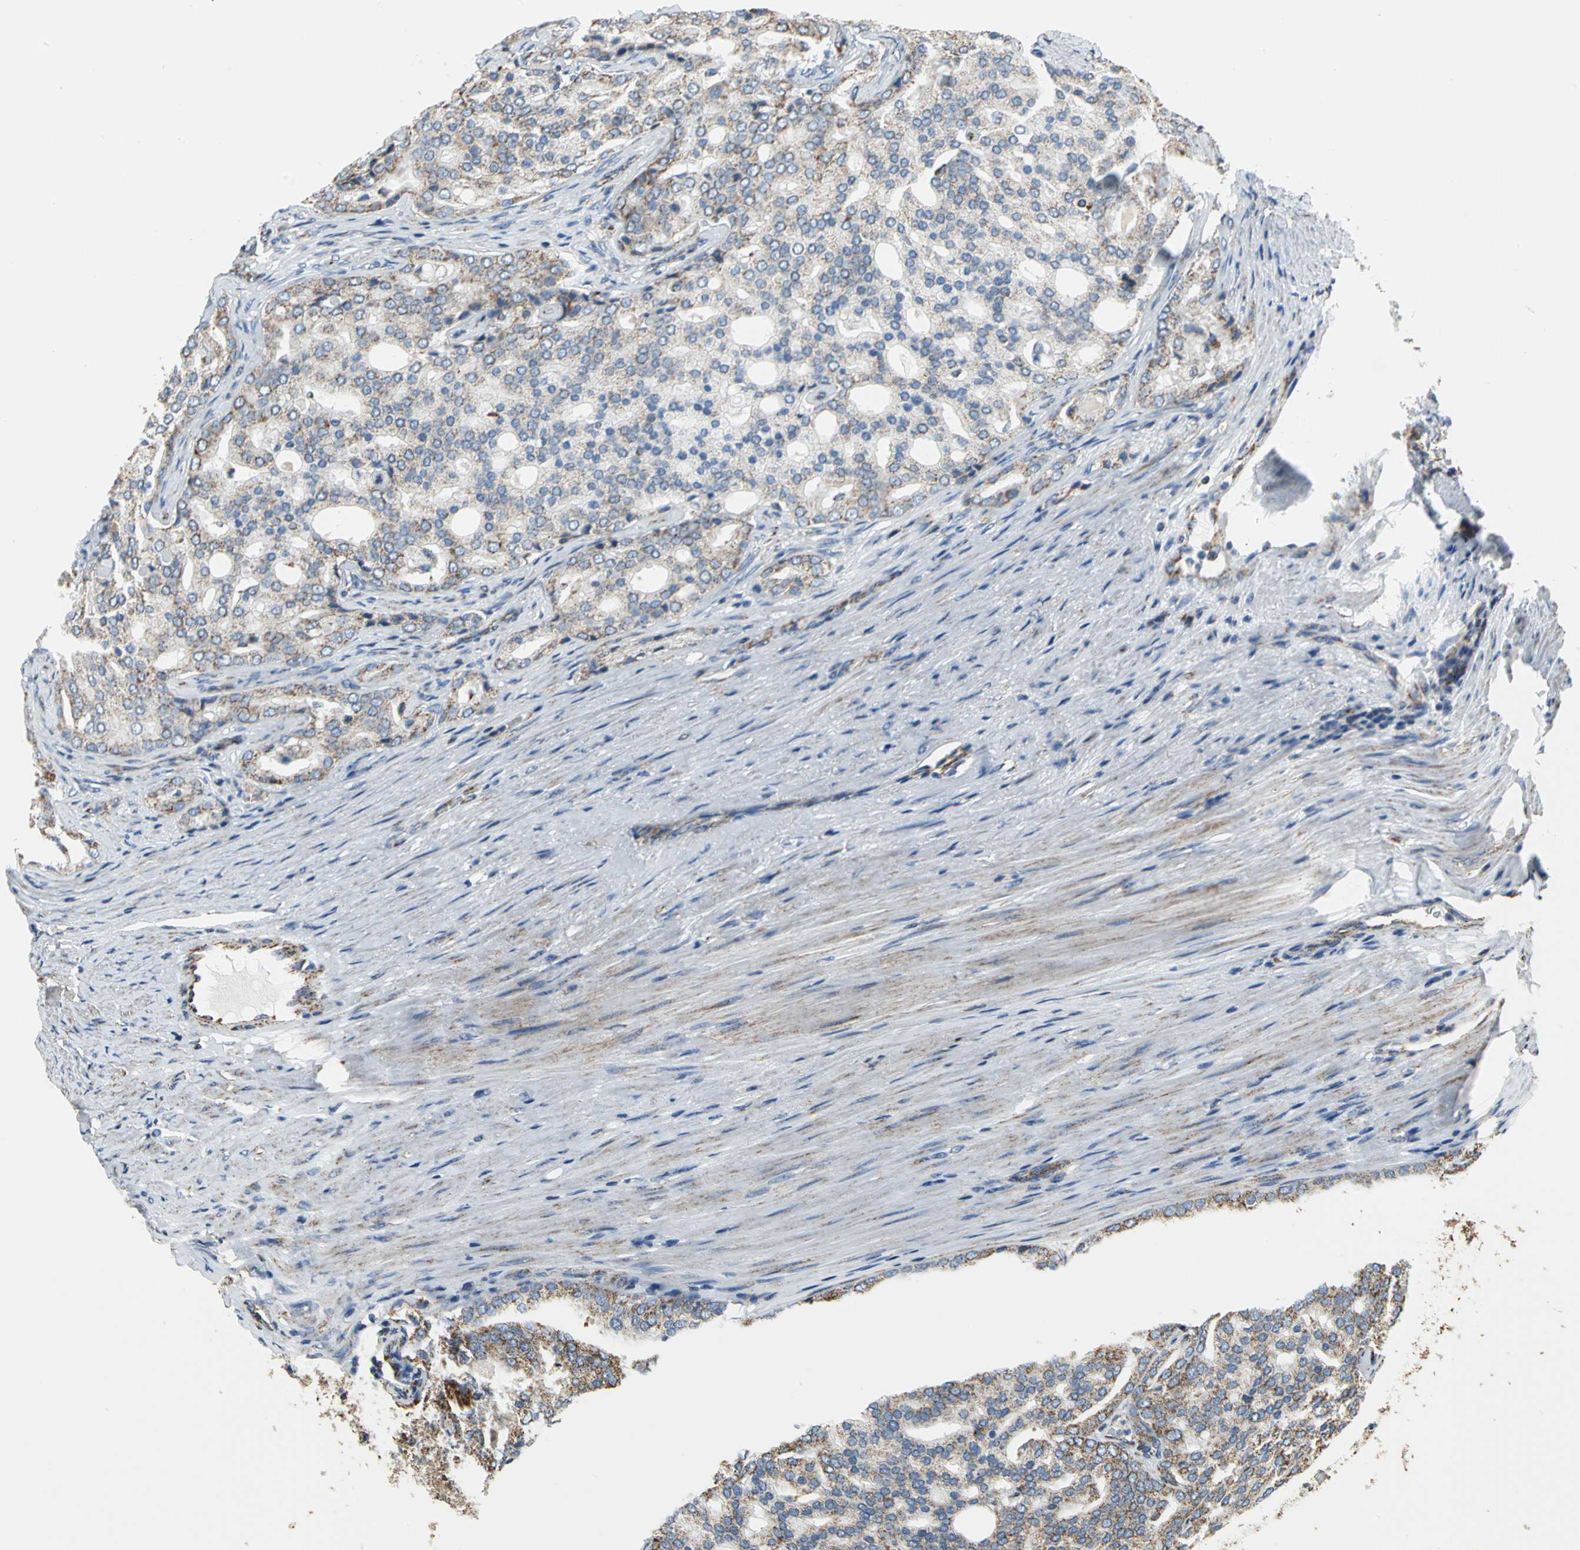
{"staining": {"intensity": "moderate", "quantity": ">75%", "location": "cytoplasmic/membranous"}, "tissue": "prostate cancer", "cell_type": "Tumor cells", "image_type": "cancer", "snomed": [{"axis": "morphology", "description": "Adenocarcinoma, High grade"}, {"axis": "topography", "description": "Prostate"}], "caption": "Protein positivity by IHC displays moderate cytoplasmic/membranous positivity in about >75% of tumor cells in prostate cancer (adenocarcinoma (high-grade)).", "gene": "NTRK1", "patient": {"sex": "male", "age": 64}}